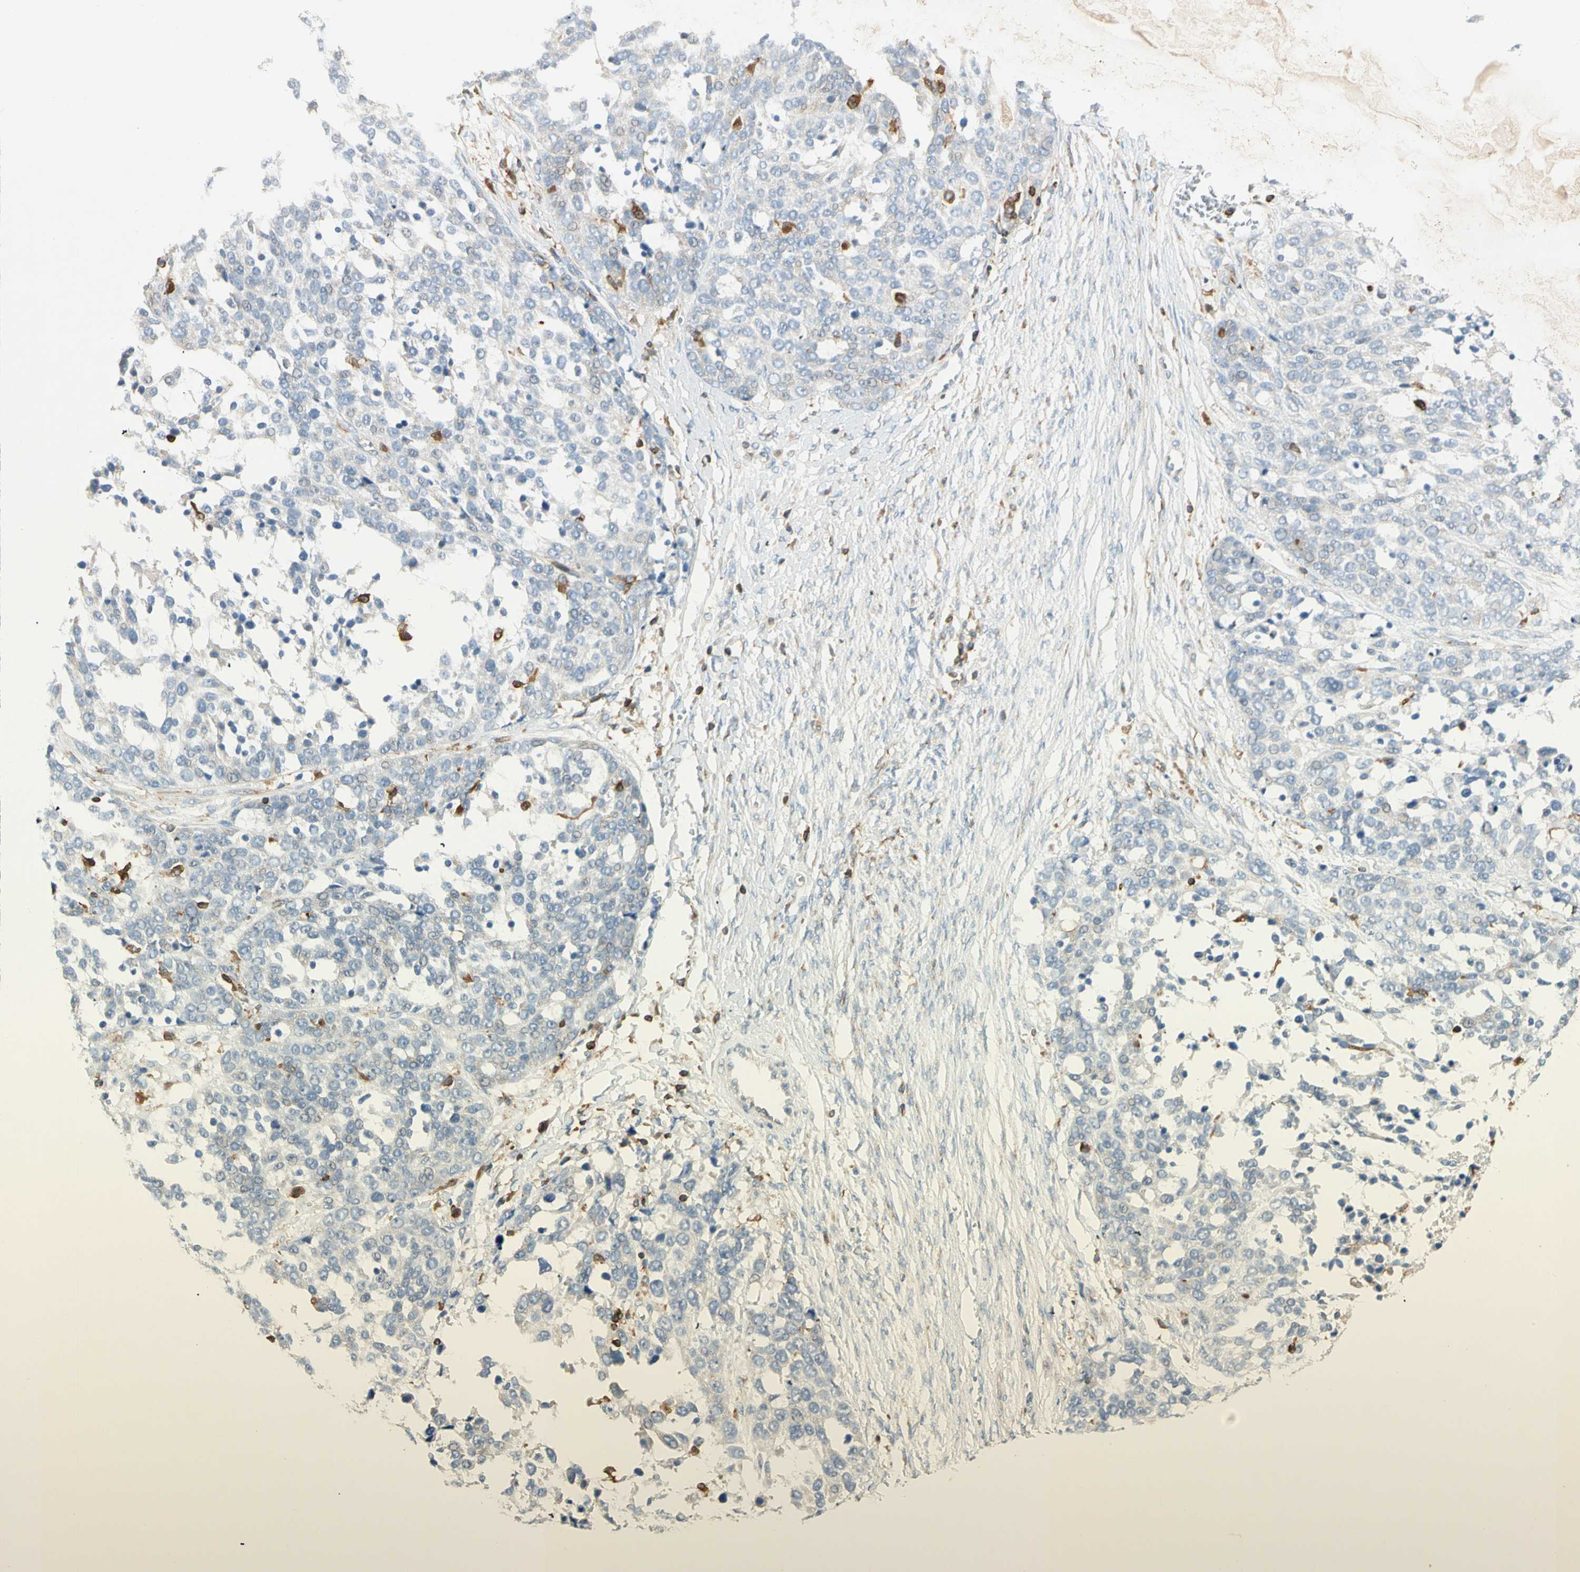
{"staining": {"intensity": "negative", "quantity": "none", "location": "none"}, "tissue": "ovarian cancer", "cell_type": "Tumor cells", "image_type": "cancer", "snomed": [{"axis": "morphology", "description": "Cystadenocarcinoma, serous, NOS"}, {"axis": "topography", "description": "Ovary"}], "caption": "Immunohistochemical staining of serous cystadenocarcinoma (ovarian) reveals no significant expression in tumor cells.", "gene": "FMNL1", "patient": {"sex": "female", "age": 44}}